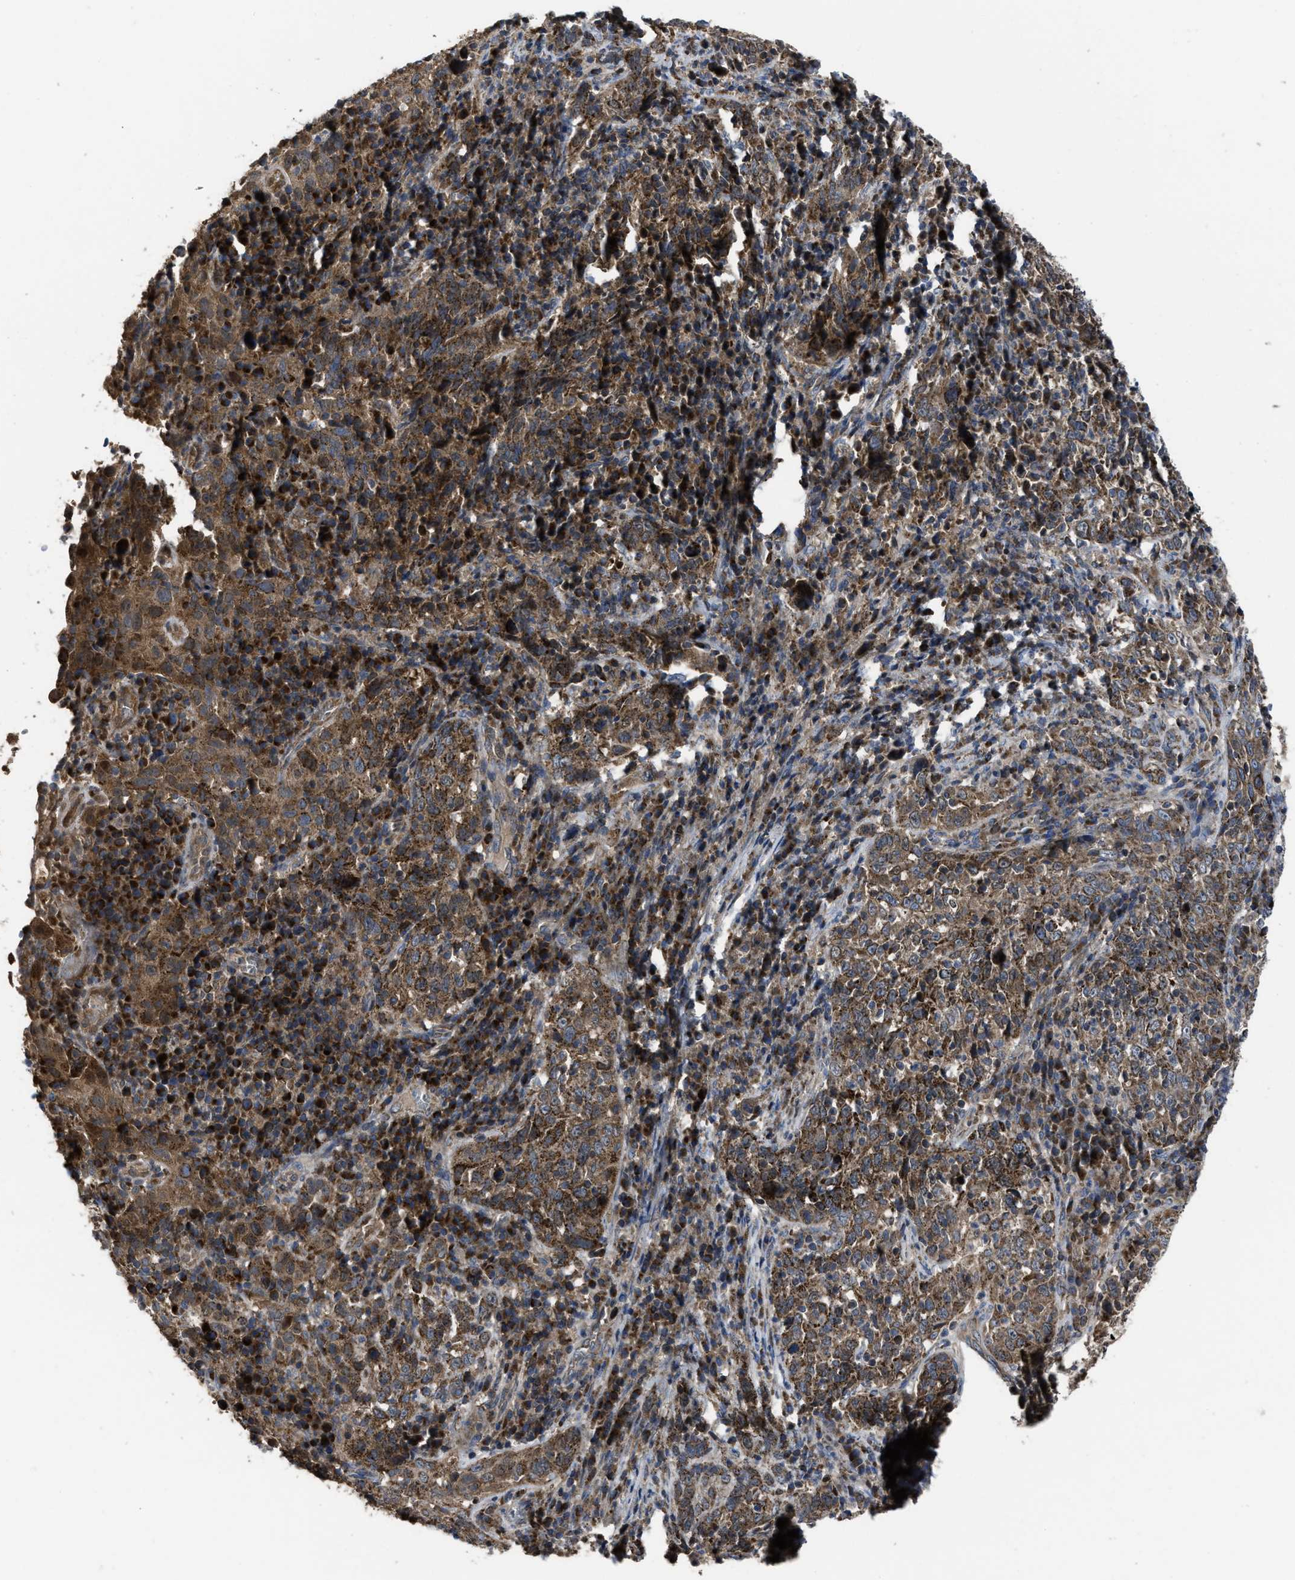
{"staining": {"intensity": "moderate", "quantity": ">75%", "location": "cytoplasmic/membranous"}, "tissue": "cervical cancer", "cell_type": "Tumor cells", "image_type": "cancer", "snomed": [{"axis": "morphology", "description": "Squamous cell carcinoma, NOS"}, {"axis": "topography", "description": "Cervix"}], "caption": "Immunohistochemical staining of human cervical cancer exhibits medium levels of moderate cytoplasmic/membranous protein expression in approximately >75% of tumor cells. (Stains: DAB in brown, nuclei in blue, Microscopy: brightfield microscopy at high magnification).", "gene": "PASK", "patient": {"sex": "female", "age": 46}}